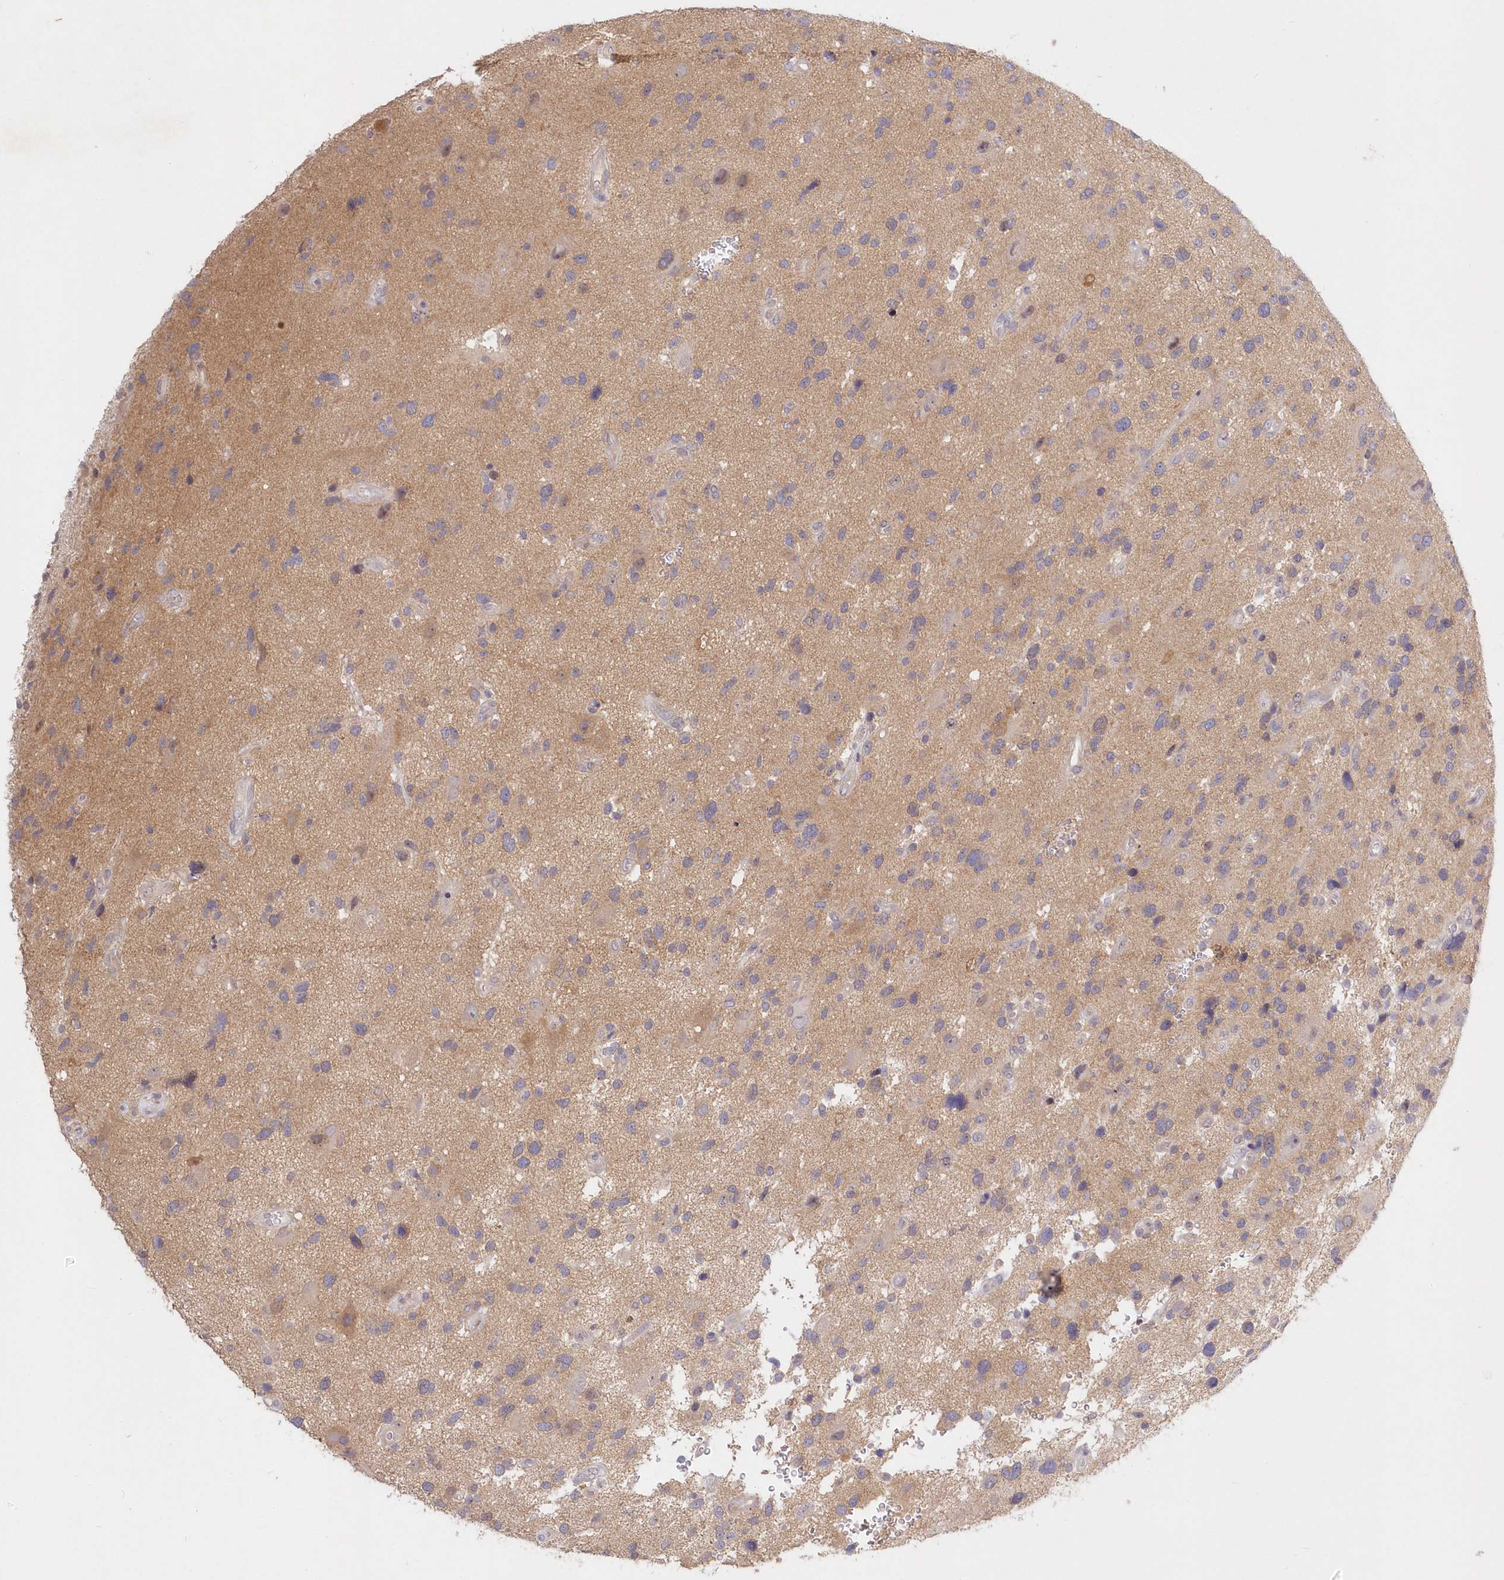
{"staining": {"intensity": "weak", "quantity": "<25%", "location": "cytoplasmic/membranous"}, "tissue": "glioma", "cell_type": "Tumor cells", "image_type": "cancer", "snomed": [{"axis": "morphology", "description": "Glioma, malignant, High grade"}, {"axis": "topography", "description": "Brain"}], "caption": "Immunohistochemistry (IHC) micrograph of human high-grade glioma (malignant) stained for a protein (brown), which reveals no expression in tumor cells.", "gene": "KATNA1", "patient": {"sex": "male", "age": 33}}